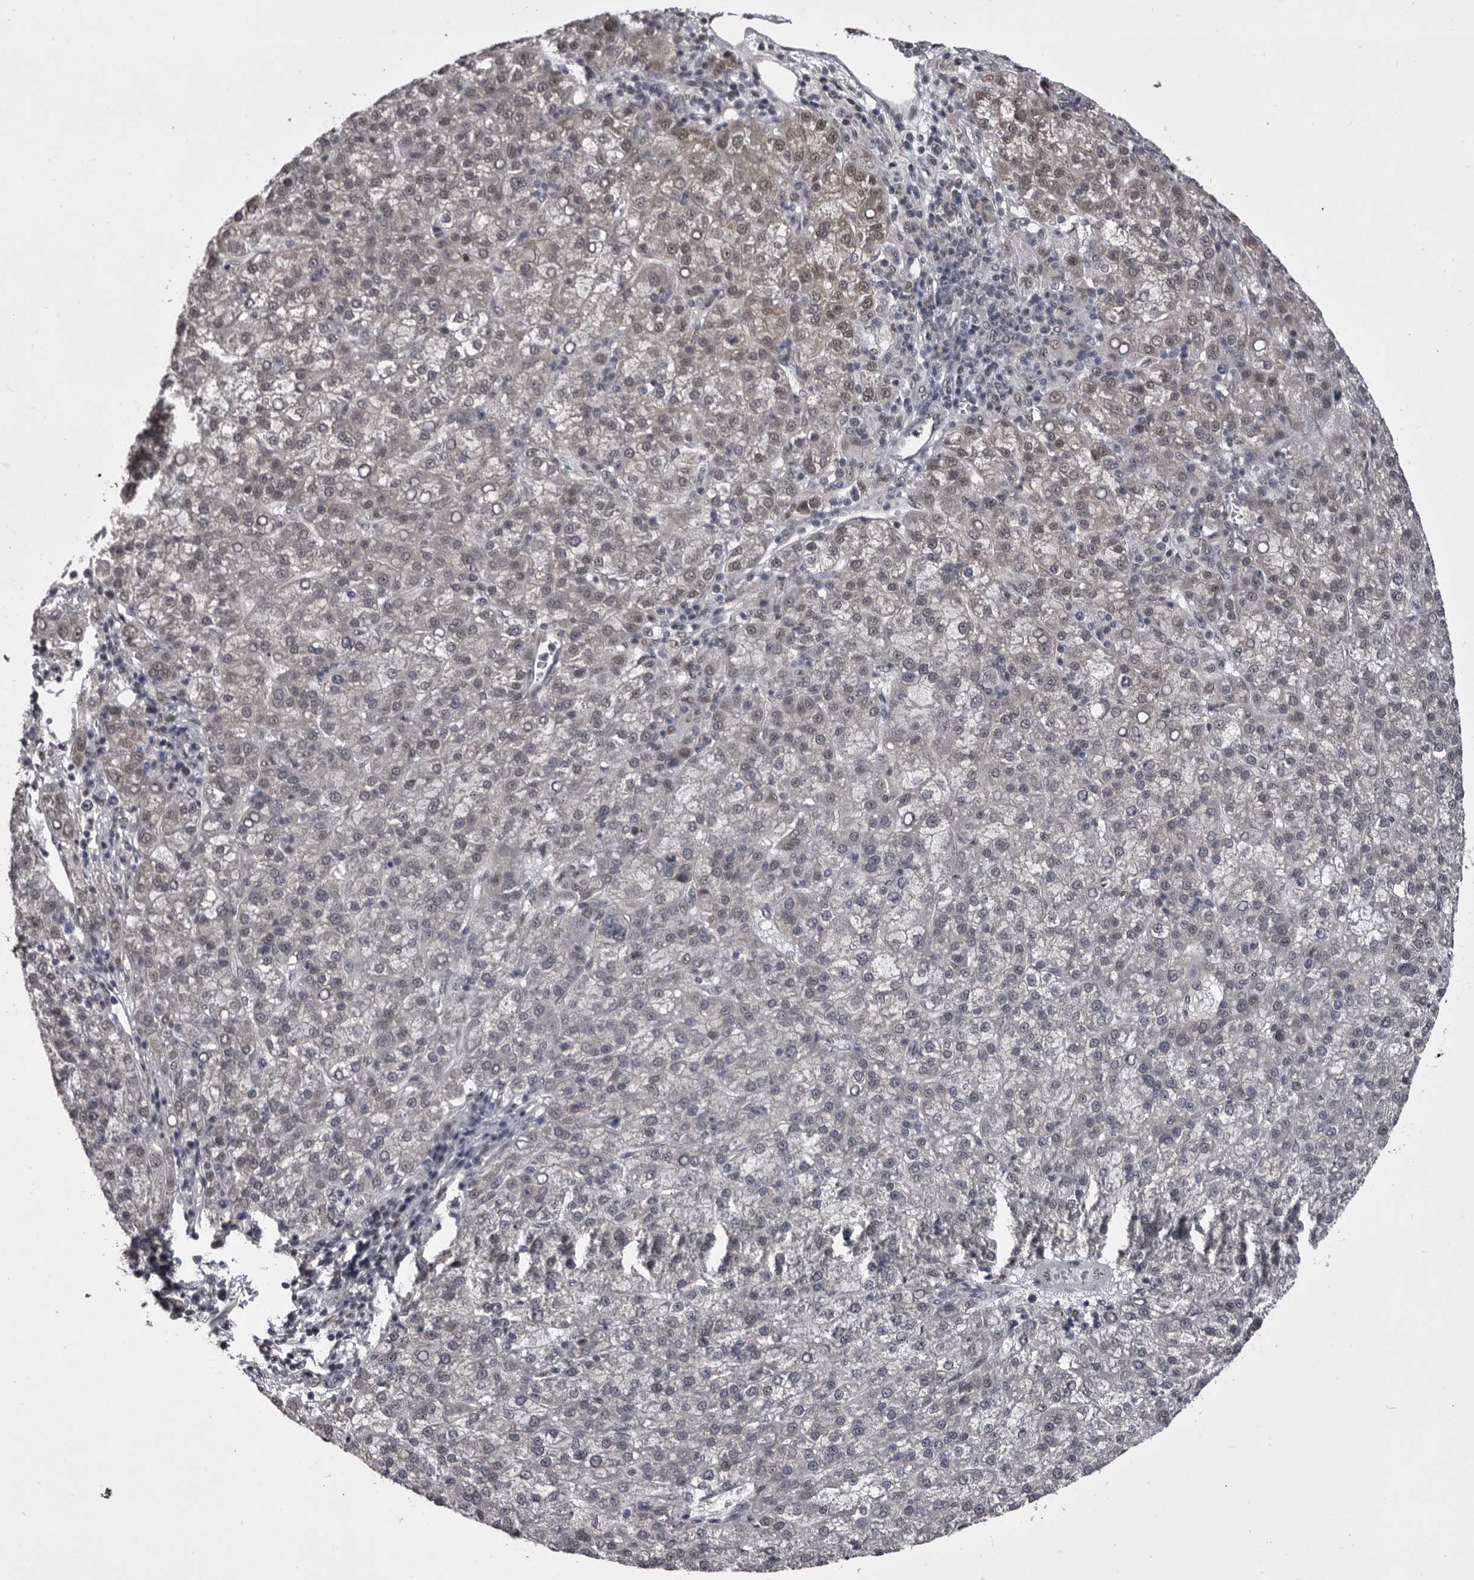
{"staining": {"intensity": "weak", "quantity": "<25%", "location": "nuclear"}, "tissue": "liver cancer", "cell_type": "Tumor cells", "image_type": "cancer", "snomed": [{"axis": "morphology", "description": "Carcinoma, Hepatocellular, NOS"}, {"axis": "topography", "description": "Liver"}], "caption": "High power microscopy photomicrograph of an immunohistochemistry photomicrograph of liver cancer (hepatocellular carcinoma), revealing no significant positivity in tumor cells.", "gene": "PRPF3", "patient": {"sex": "female", "age": 58}}